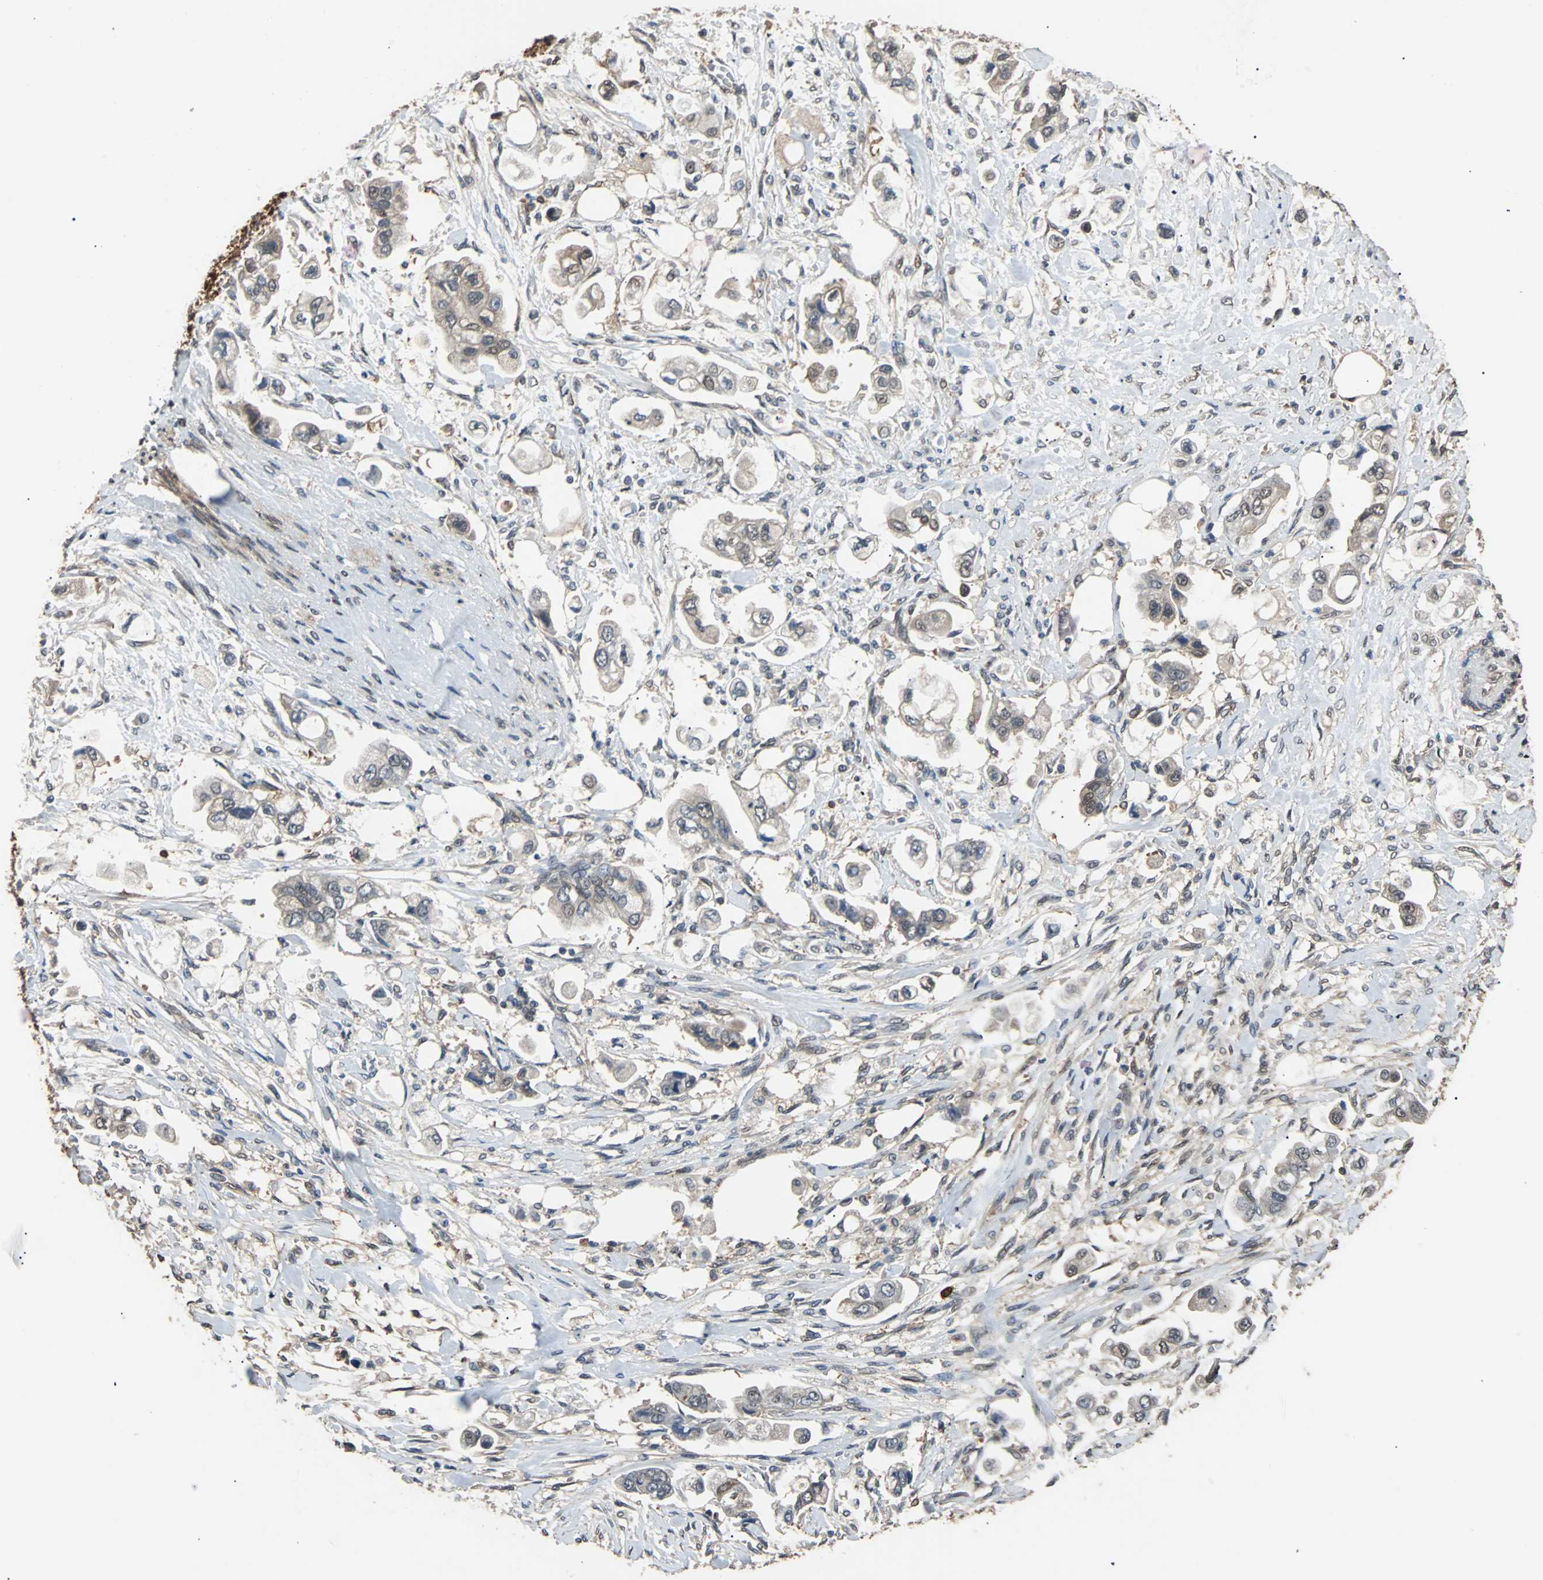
{"staining": {"intensity": "weak", "quantity": "25%-75%", "location": "cytoplasmic/membranous"}, "tissue": "stomach cancer", "cell_type": "Tumor cells", "image_type": "cancer", "snomed": [{"axis": "morphology", "description": "Adenocarcinoma, NOS"}, {"axis": "topography", "description": "Stomach"}], "caption": "A low amount of weak cytoplasmic/membranous staining is present in about 25%-75% of tumor cells in adenocarcinoma (stomach) tissue.", "gene": "PRDX6", "patient": {"sex": "male", "age": 62}}